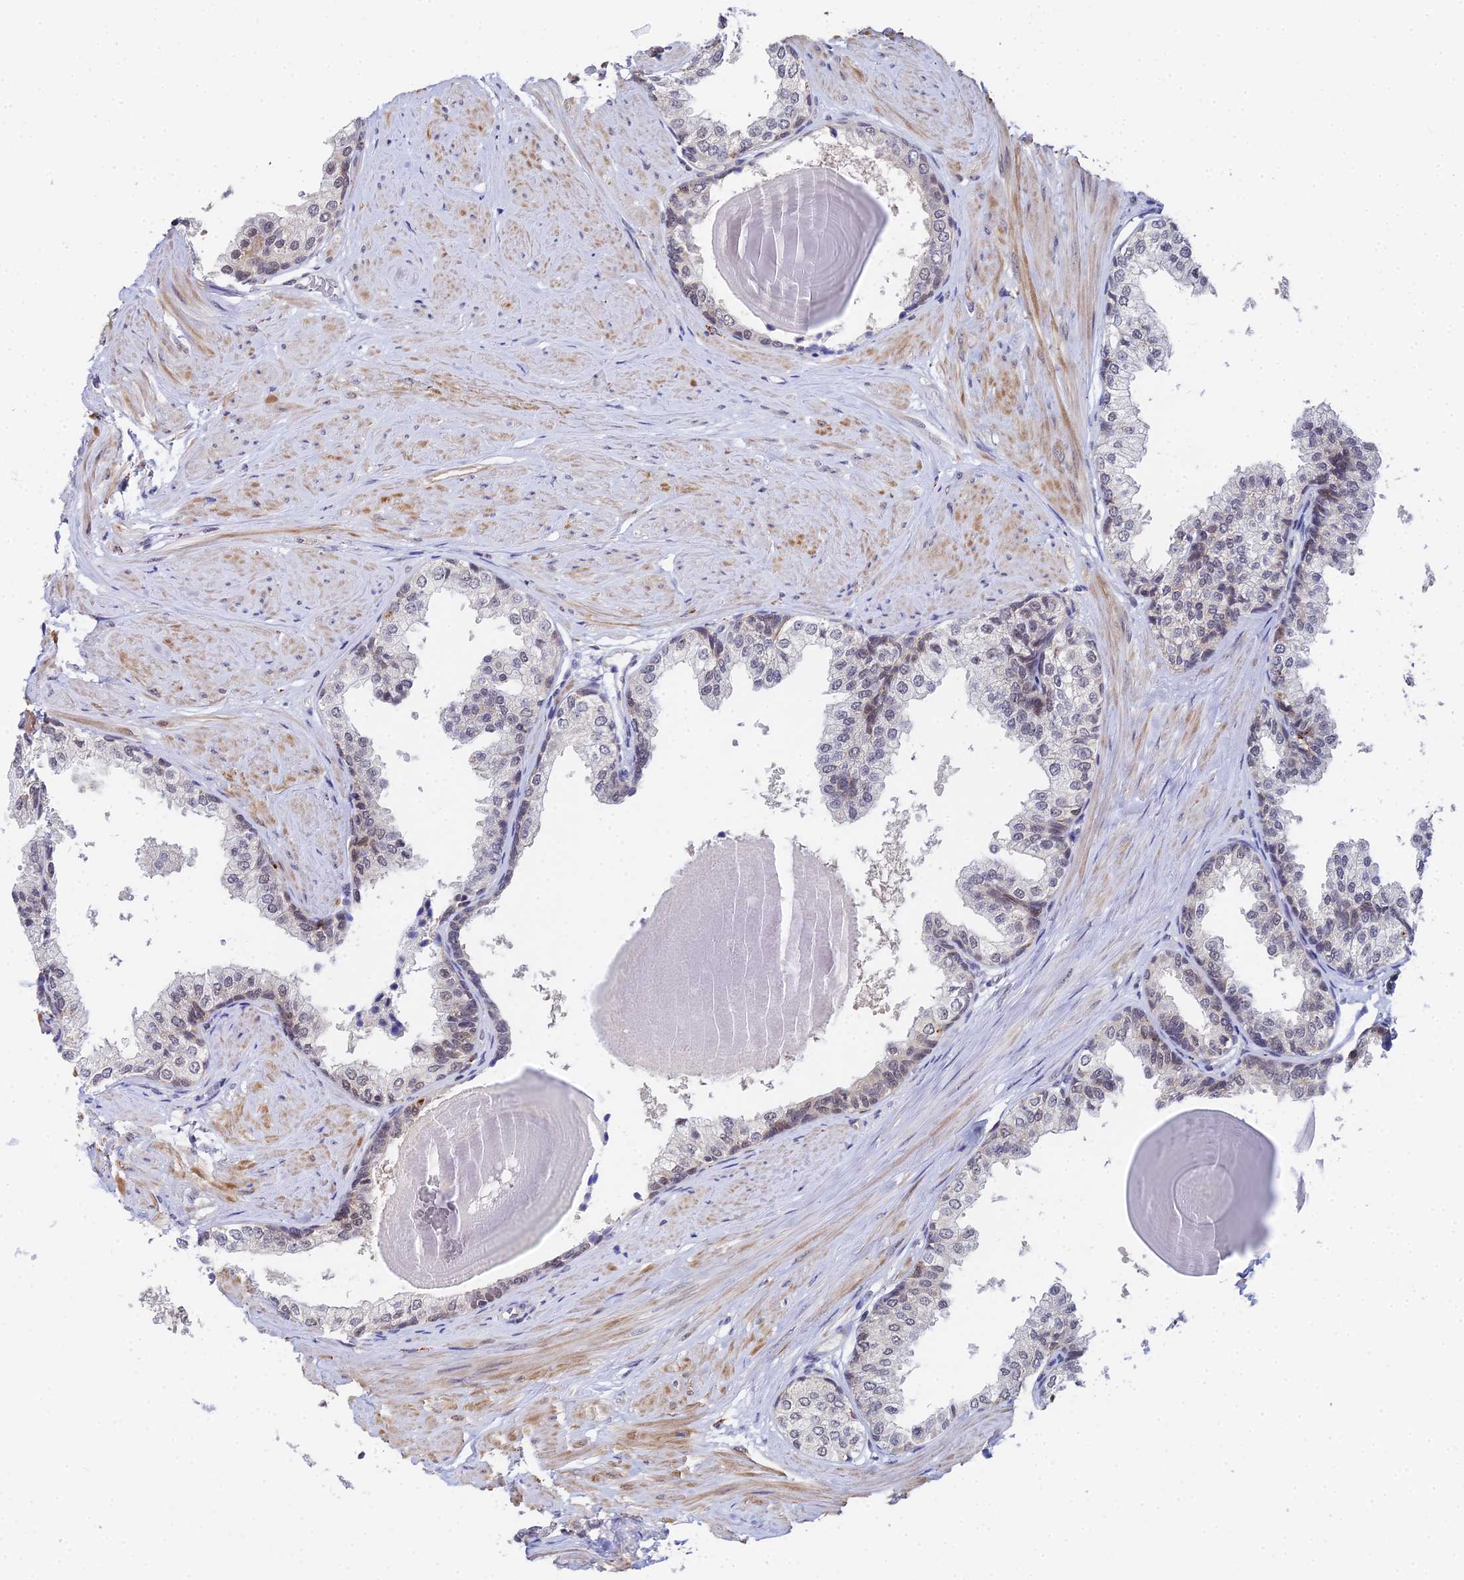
{"staining": {"intensity": "weak", "quantity": "25%-75%", "location": "nuclear"}, "tissue": "prostate", "cell_type": "Glandular cells", "image_type": "normal", "snomed": [{"axis": "morphology", "description": "Normal tissue, NOS"}, {"axis": "topography", "description": "Prostate"}], "caption": "Normal prostate was stained to show a protein in brown. There is low levels of weak nuclear positivity in about 25%-75% of glandular cells.", "gene": "MAGOHB", "patient": {"sex": "male", "age": 48}}